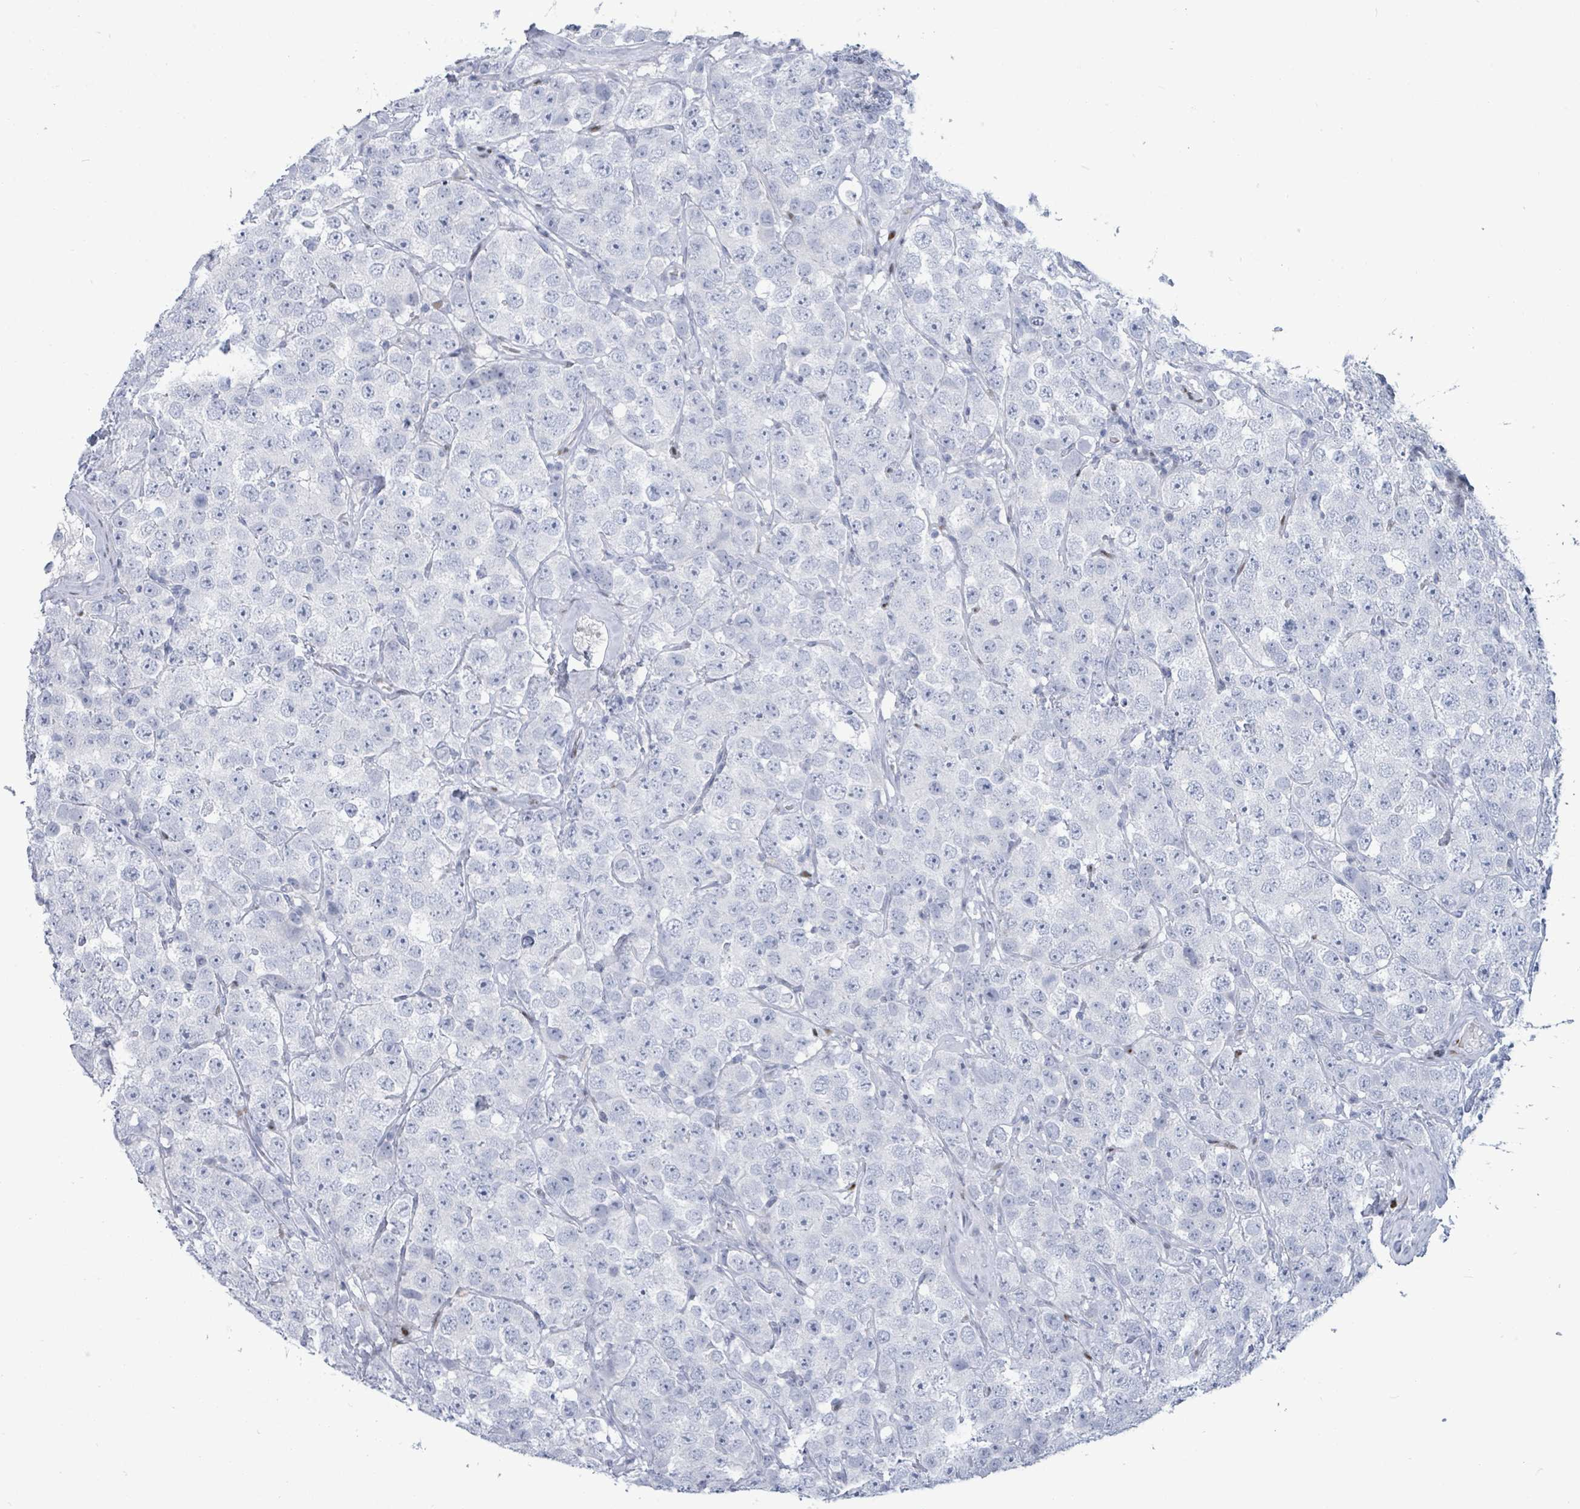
{"staining": {"intensity": "negative", "quantity": "none", "location": "none"}, "tissue": "testis cancer", "cell_type": "Tumor cells", "image_type": "cancer", "snomed": [{"axis": "morphology", "description": "Seminoma, NOS"}, {"axis": "topography", "description": "Testis"}], "caption": "Tumor cells are negative for brown protein staining in seminoma (testis).", "gene": "MALL", "patient": {"sex": "male", "age": 28}}